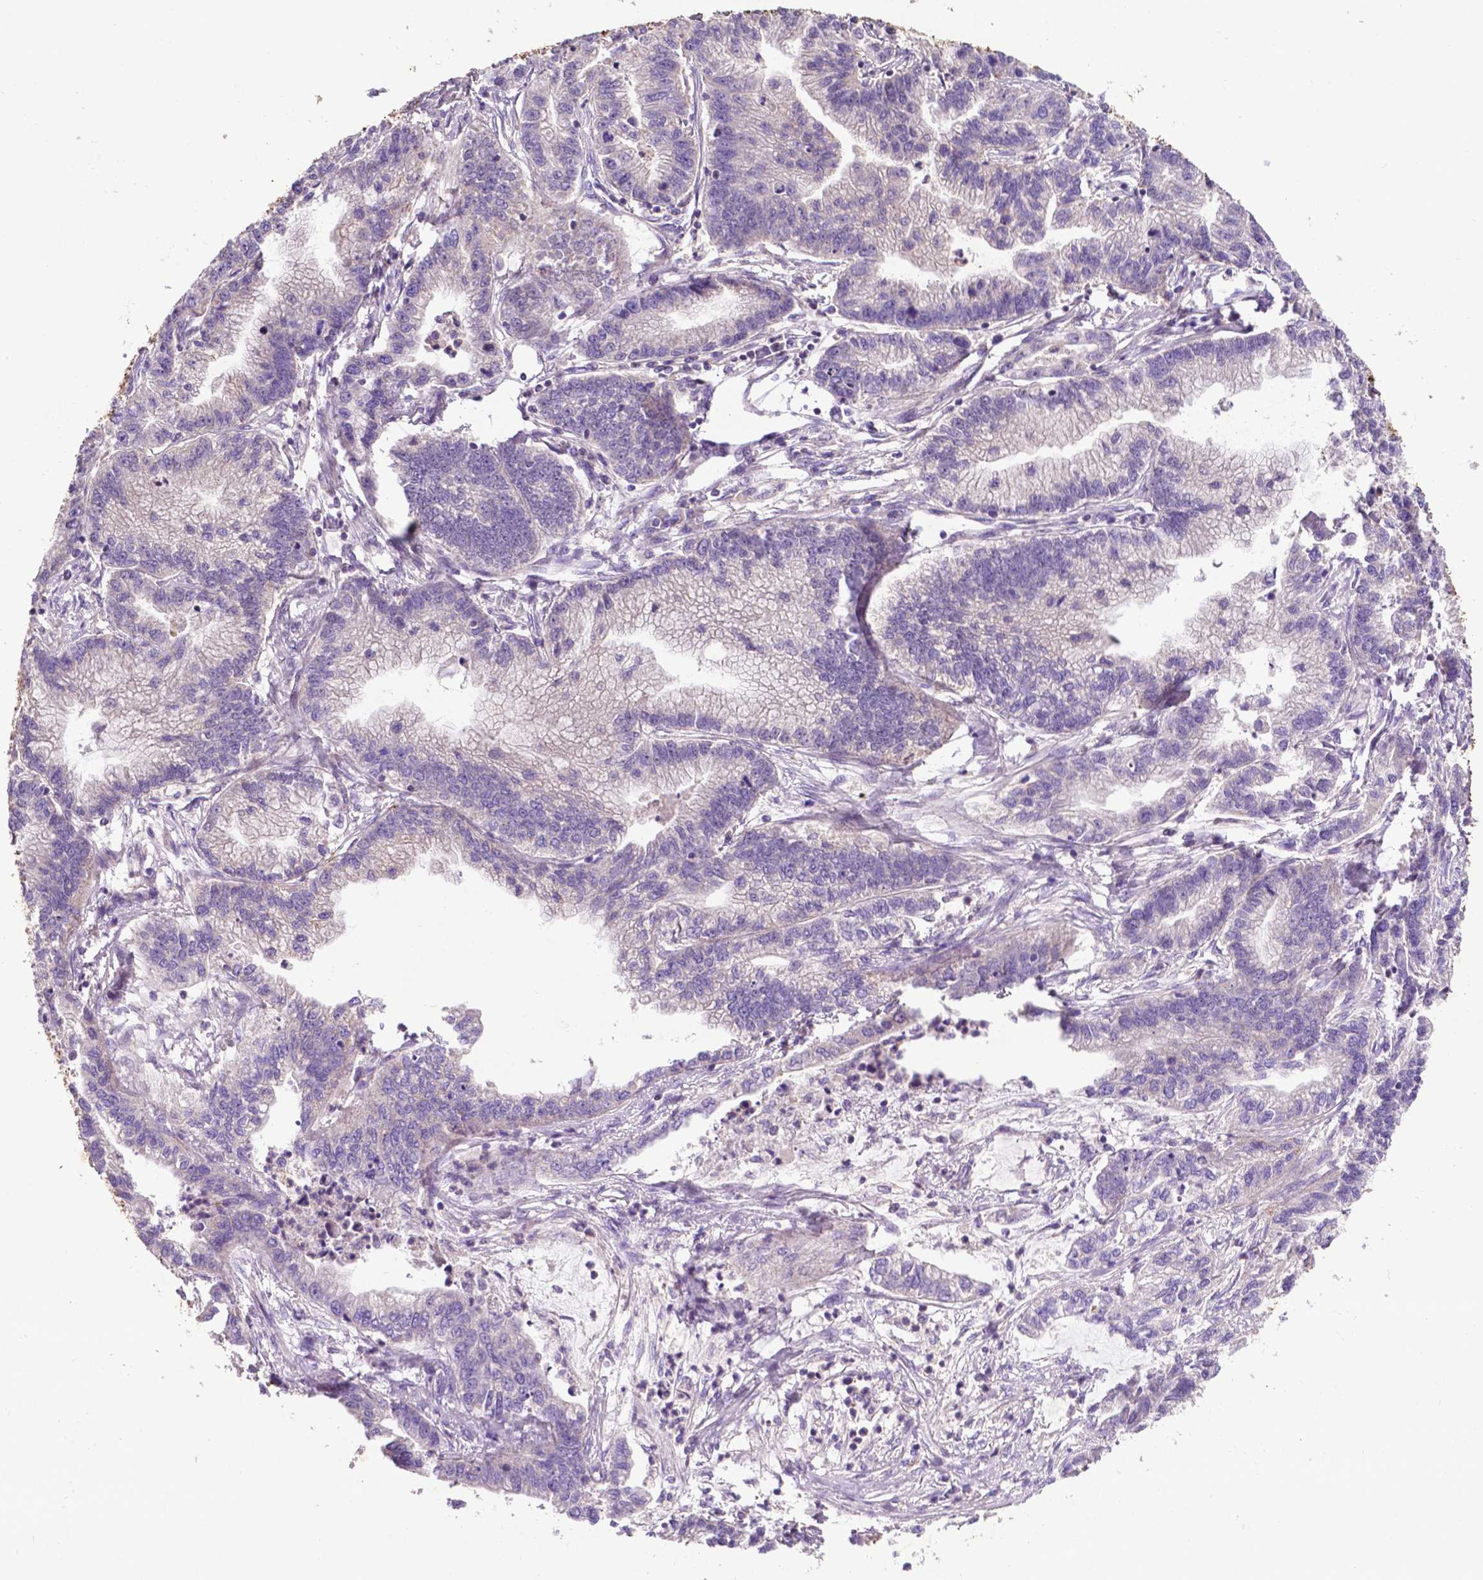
{"staining": {"intensity": "negative", "quantity": "none", "location": "none"}, "tissue": "stomach cancer", "cell_type": "Tumor cells", "image_type": "cancer", "snomed": [{"axis": "morphology", "description": "Adenocarcinoma, NOS"}, {"axis": "topography", "description": "Stomach"}], "caption": "The immunohistochemistry (IHC) micrograph has no significant staining in tumor cells of stomach cancer tissue. Nuclei are stained in blue.", "gene": "SPNS2", "patient": {"sex": "male", "age": 83}}